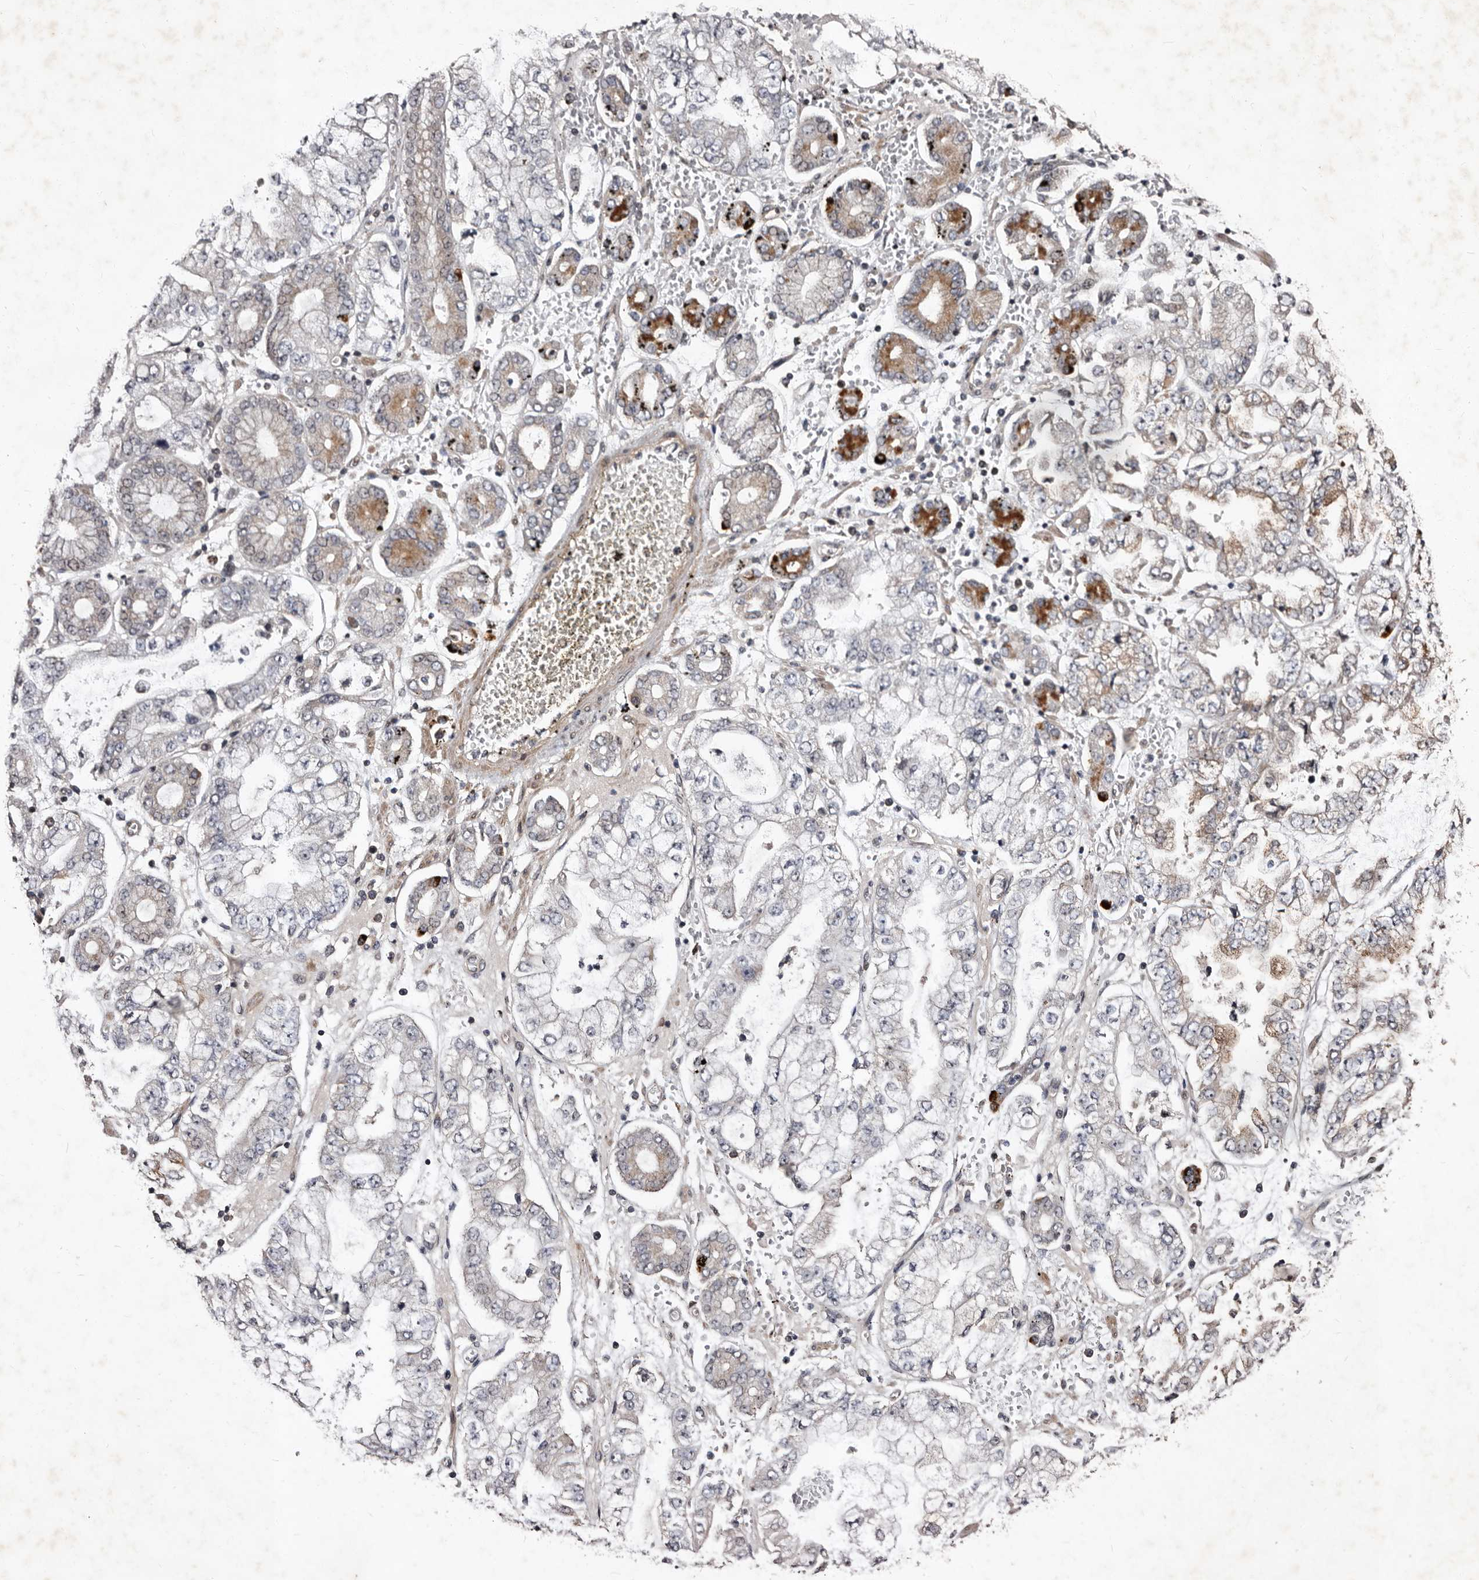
{"staining": {"intensity": "negative", "quantity": "none", "location": "none"}, "tissue": "stomach cancer", "cell_type": "Tumor cells", "image_type": "cancer", "snomed": [{"axis": "morphology", "description": "Adenocarcinoma, NOS"}, {"axis": "topography", "description": "Stomach"}], "caption": "Human adenocarcinoma (stomach) stained for a protein using immunohistochemistry shows no expression in tumor cells.", "gene": "MKRN3", "patient": {"sex": "male", "age": 76}}